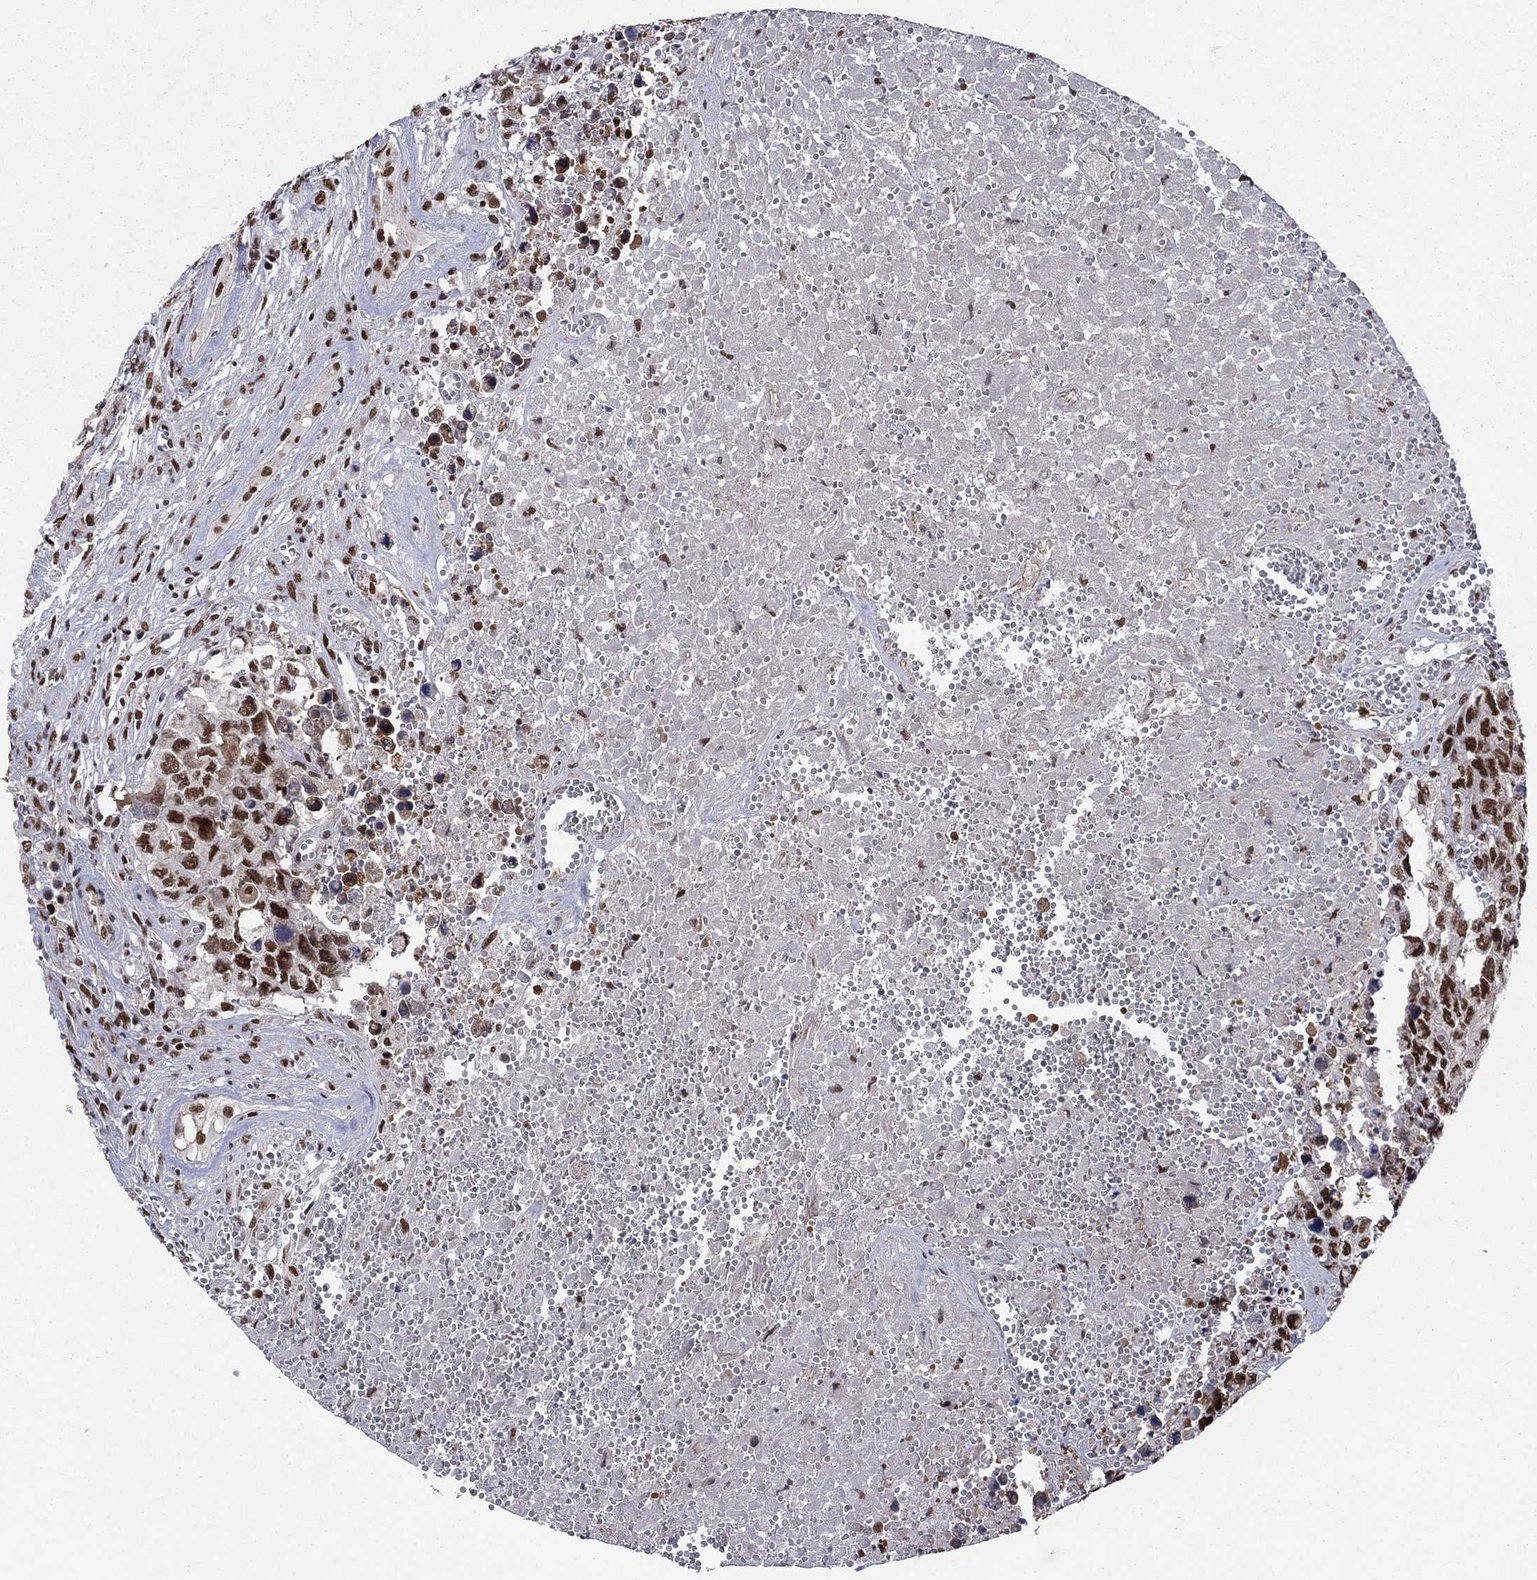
{"staining": {"intensity": "strong", "quantity": ">75%", "location": "nuclear"}, "tissue": "testis cancer", "cell_type": "Tumor cells", "image_type": "cancer", "snomed": [{"axis": "morphology", "description": "Carcinoma, Embryonal, NOS"}, {"axis": "topography", "description": "Testis"}], "caption": "Protein staining of testis embryonal carcinoma tissue displays strong nuclear positivity in about >75% of tumor cells. (Stains: DAB (3,3'-diaminobenzidine) in brown, nuclei in blue, Microscopy: brightfield microscopy at high magnification).", "gene": "RPRD1B", "patient": {"sex": "male", "age": 23}}